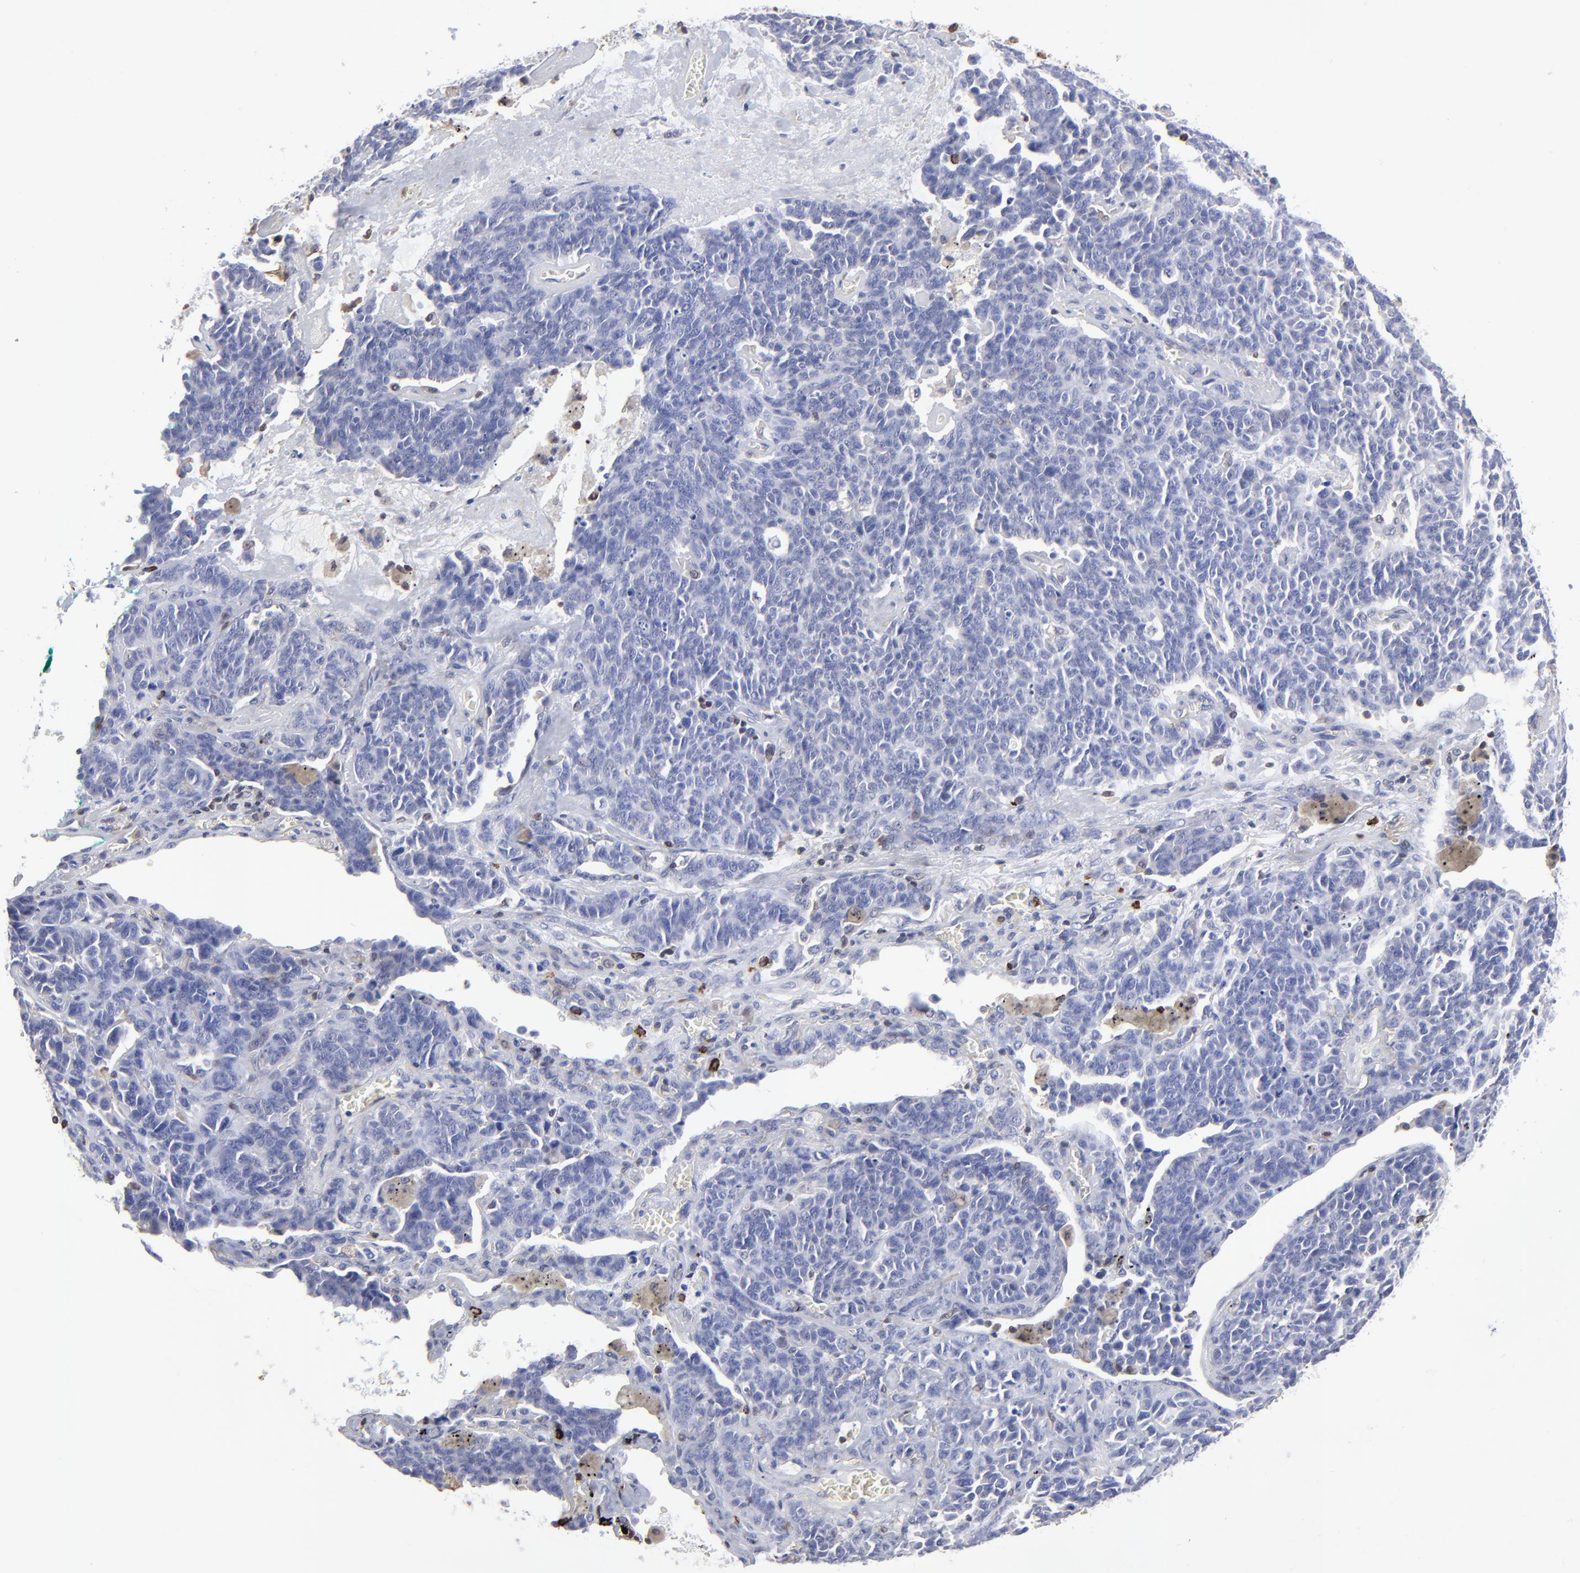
{"staining": {"intensity": "negative", "quantity": "none", "location": "none"}, "tissue": "lung cancer", "cell_type": "Tumor cells", "image_type": "cancer", "snomed": [{"axis": "morphology", "description": "Neoplasm, malignant, NOS"}, {"axis": "topography", "description": "Lung"}], "caption": "The histopathology image exhibits no significant staining in tumor cells of lung cancer.", "gene": "TBXT", "patient": {"sex": "female", "age": 58}}